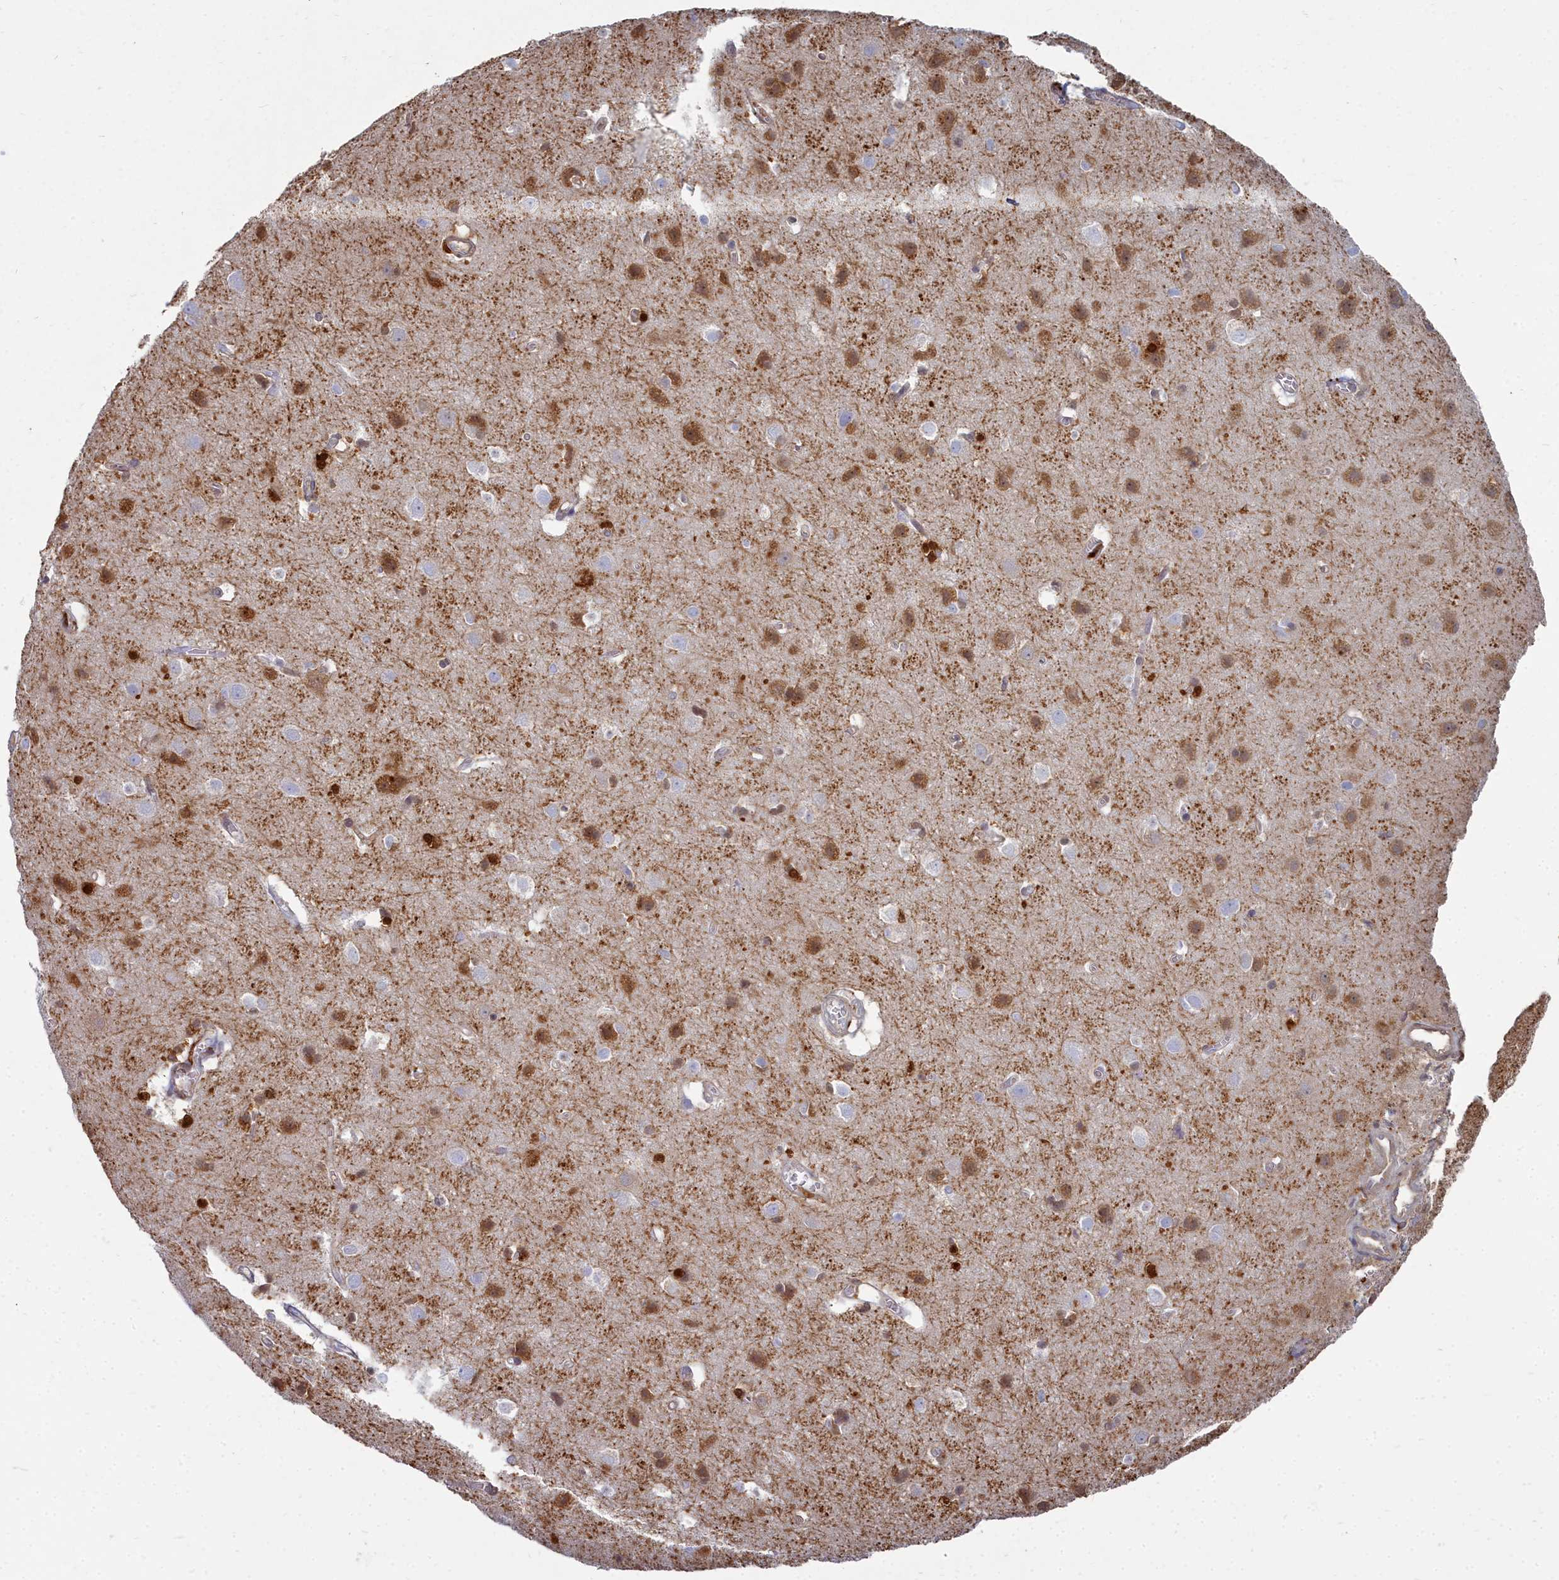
{"staining": {"intensity": "weak", "quantity": "25%-75%", "location": "cytoplasmic/membranous"}, "tissue": "cerebral cortex", "cell_type": "Endothelial cells", "image_type": "normal", "snomed": [{"axis": "morphology", "description": "Normal tissue, NOS"}, {"axis": "topography", "description": "Cerebral cortex"}], "caption": "A high-resolution histopathology image shows IHC staining of unremarkable cerebral cortex, which demonstrates weak cytoplasmic/membranous positivity in about 25%-75% of endothelial cells.", "gene": "PPP1R14A", "patient": {"sex": "male", "age": 54}}